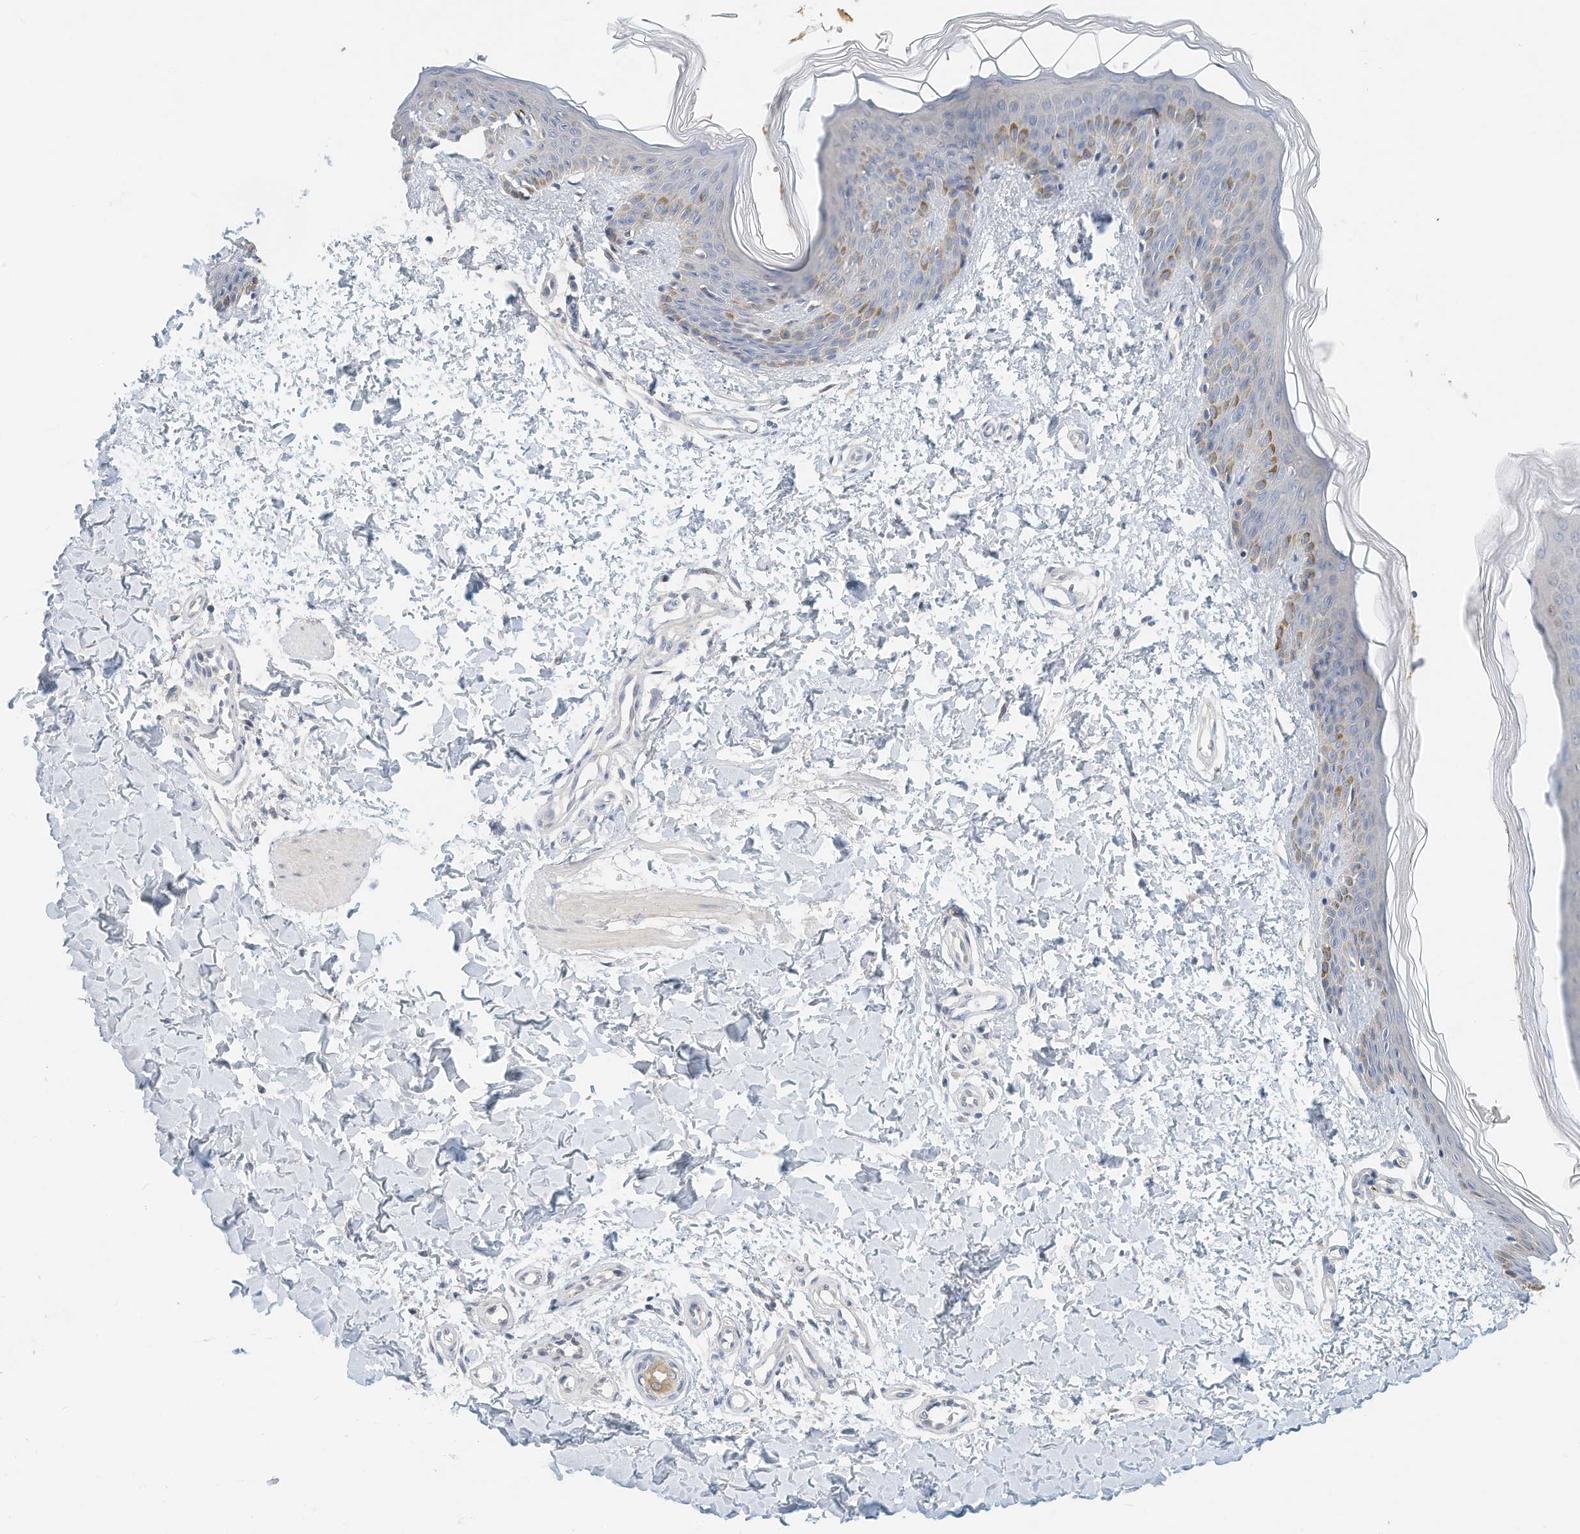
{"staining": {"intensity": "negative", "quantity": "none", "location": "none"}, "tissue": "skin", "cell_type": "Fibroblasts", "image_type": "normal", "snomed": [{"axis": "morphology", "description": "Normal tissue, NOS"}, {"axis": "morphology", "description": "Neoplasm, benign, NOS"}, {"axis": "topography", "description": "Skin"}, {"axis": "topography", "description": "Soft tissue"}], "caption": "IHC of normal human skin displays no positivity in fibroblasts. (IHC, brightfield microscopy, high magnification).", "gene": "ARHGAP28", "patient": {"sex": "male", "age": 26}}